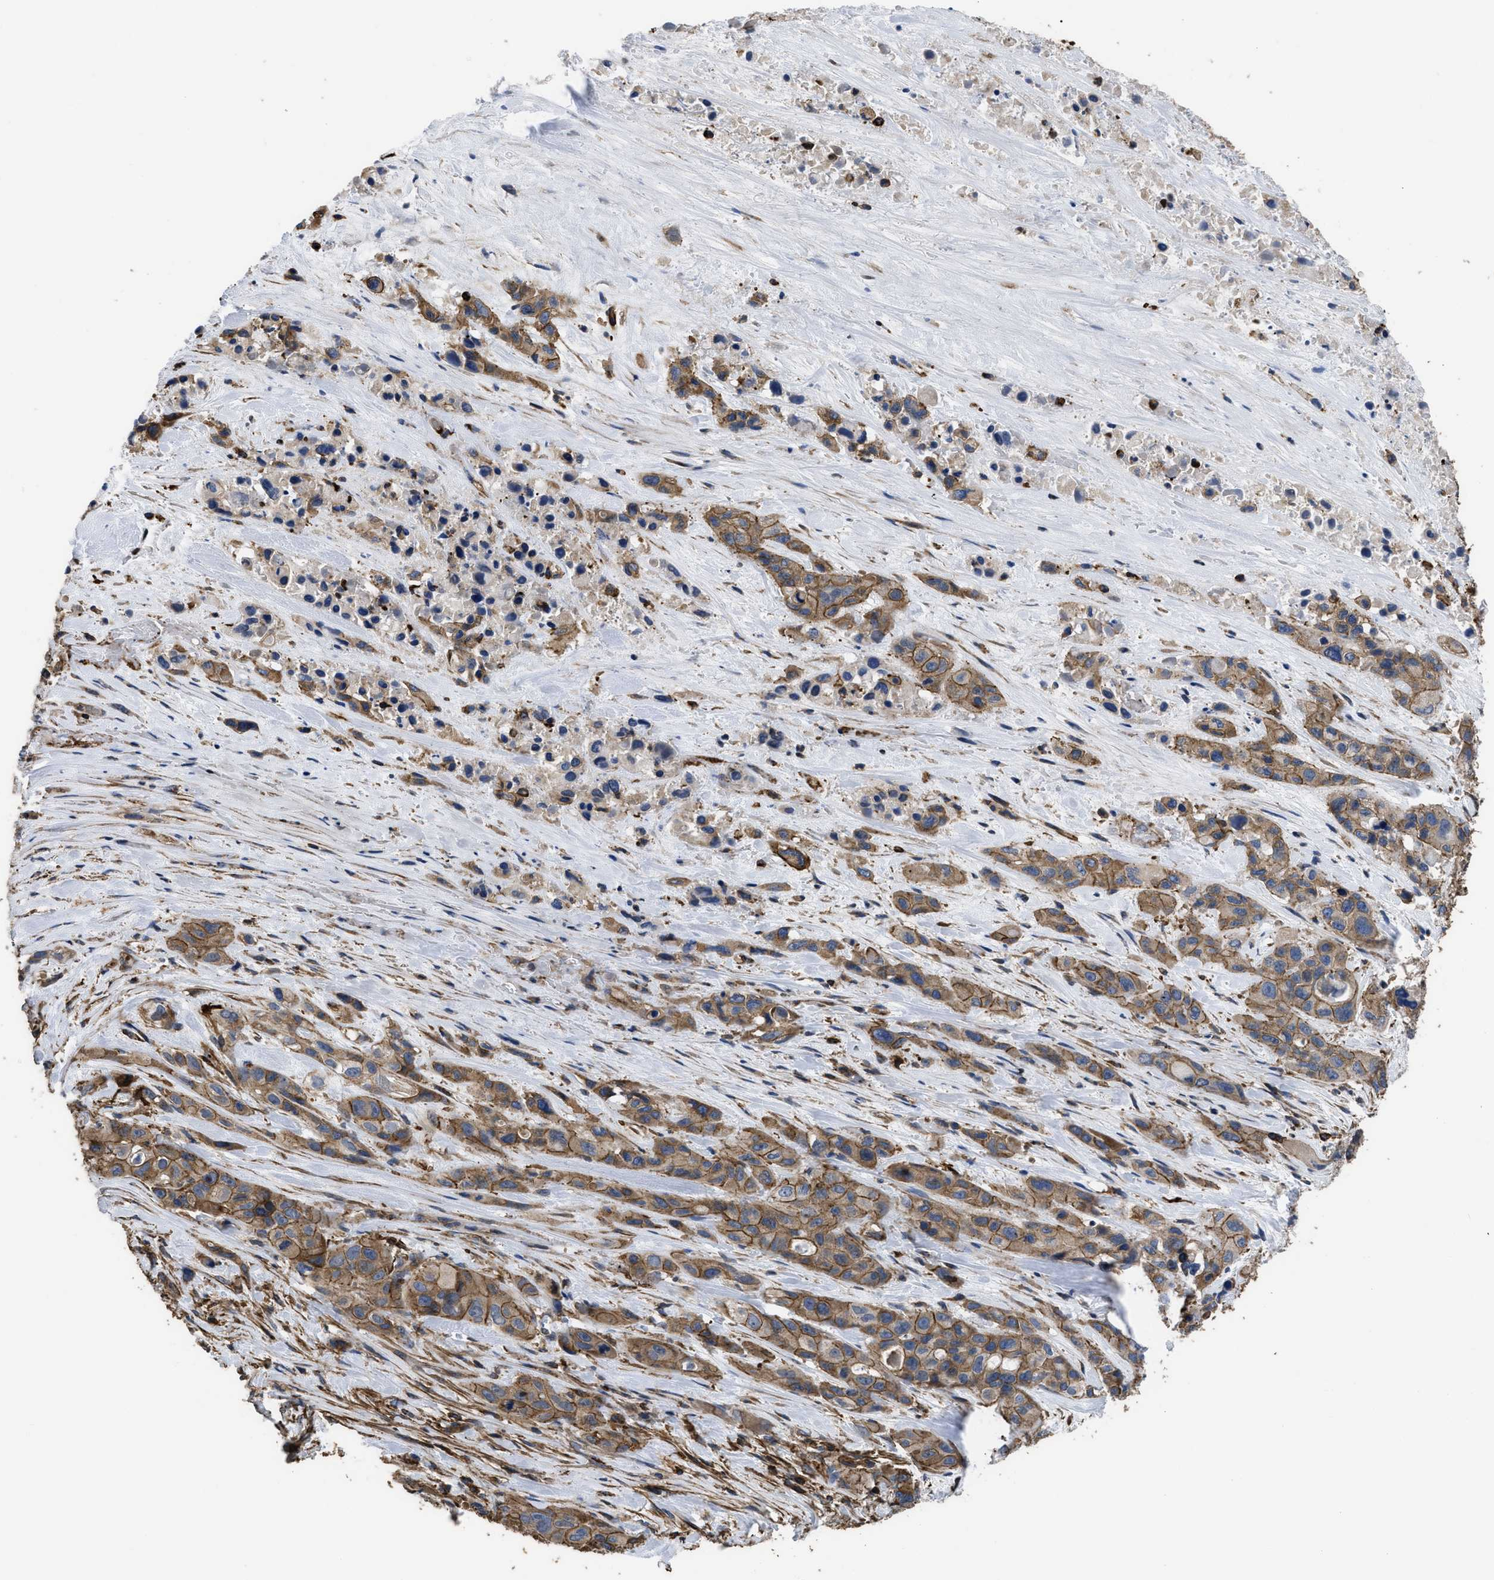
{"staining": {"intensity": "moderate", "quantity": ">75%", "location": "cytoplasmic/membranous"}, "tissue": "pancreatic cancer", "cell_type": "Tumor cells", "image_type": "cancer", "snomed": [{"axis": "morphology", "description": "Adenocarcinoma, NOS"}, {"axis": "topography", "description": "Pancreas"}], "caption": "A photomicrograph showing moderate cytoplasmic/membranous staining in approximately >75% of tumor cells in adenocarcinoma (pancreatic), as visualized by brown immunohistochemical staining.", "gene": "SCUBE2", "patient": {"sex": "male", "age": 53}}